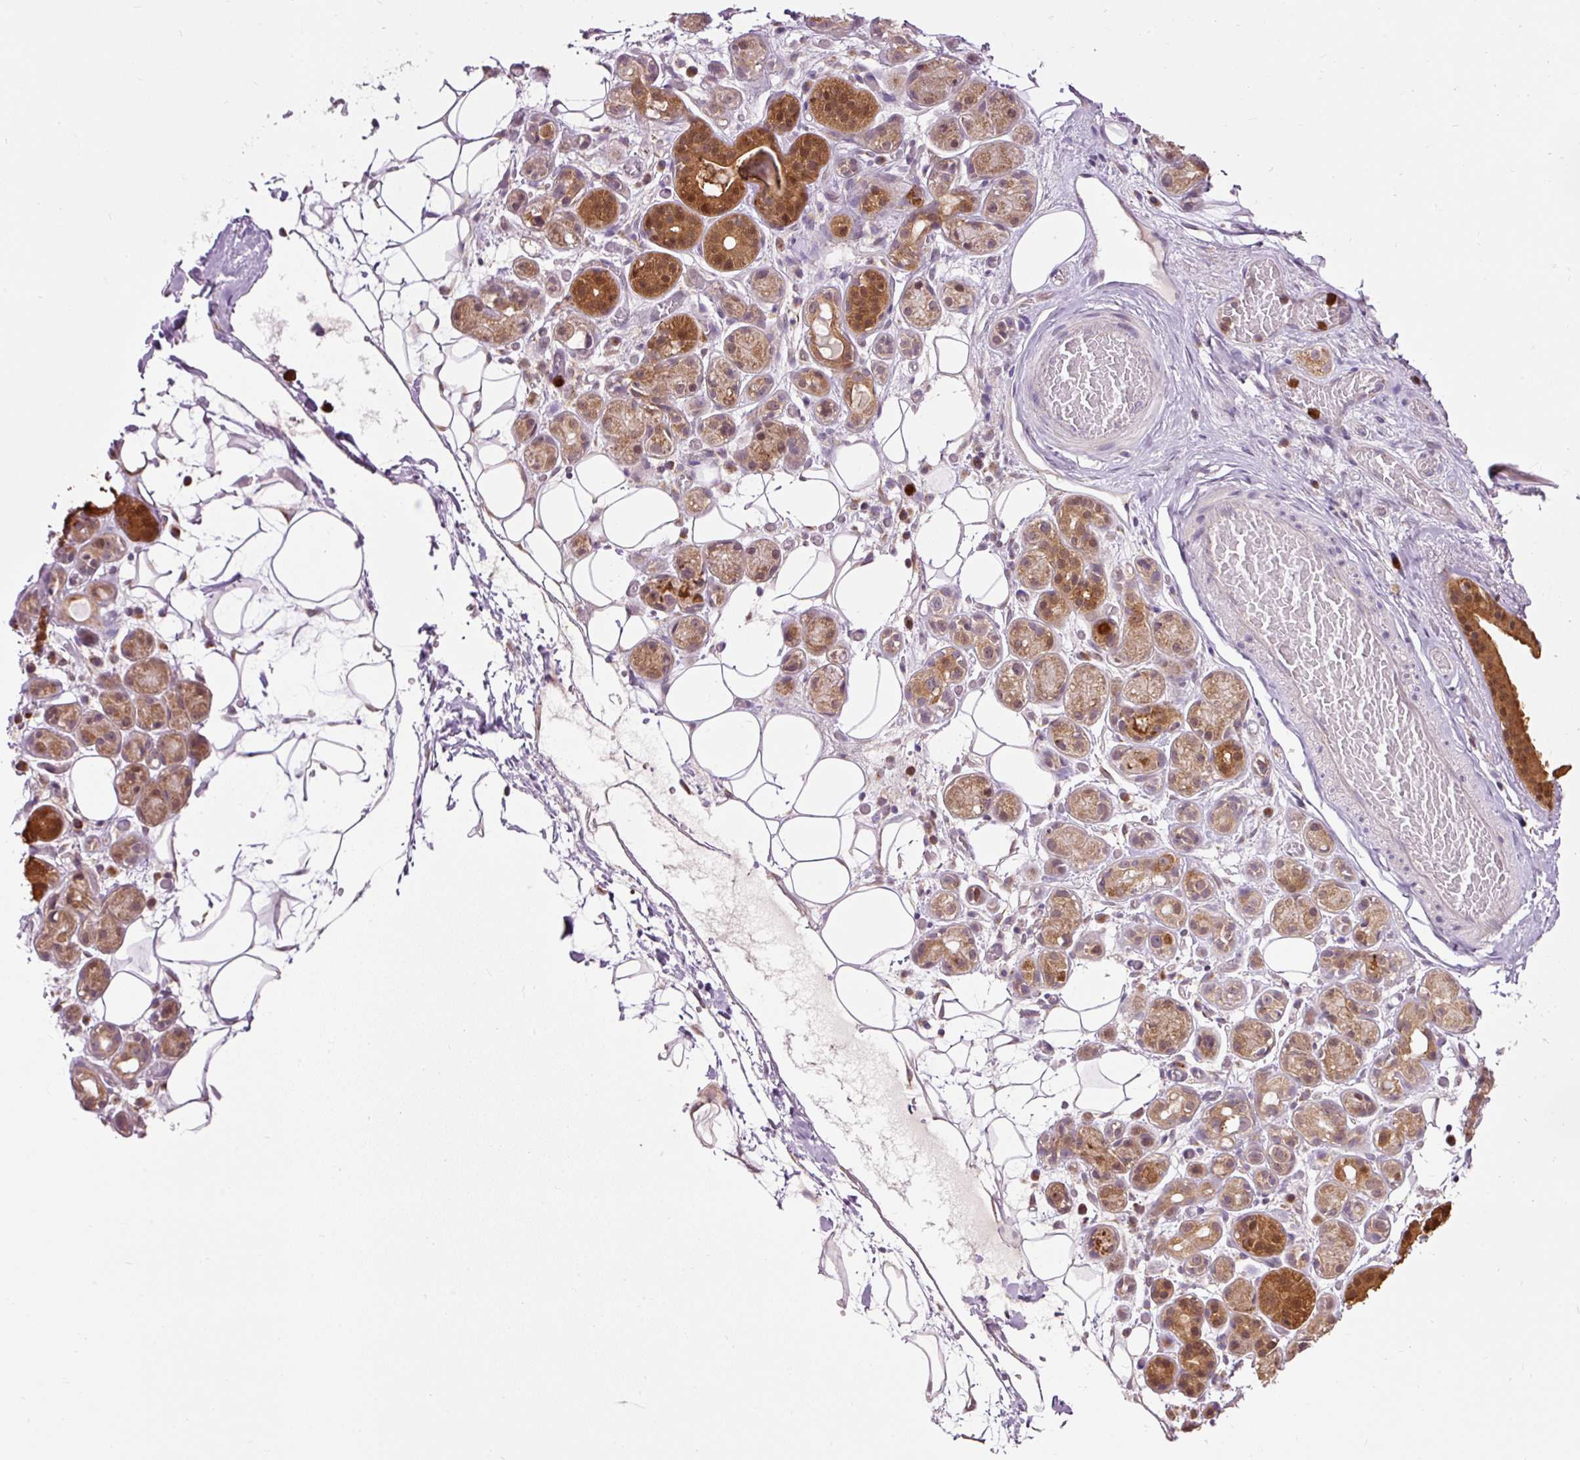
{"staining": {"intensity": "moderate", "quantity": ">75%", "location": "cytoplasmic/membranous,nuclear"}, "tissue": "salivary gland", "cell_type": "Glandular cells", "image_type": "normal", "snomed": [{"axis": "morphology", "description": "Normal tissue, NOS"}, {"axis": "topography", "description": "Salivary gland"}], "caption": "A medium amount of moderate cytoplasmic/membranous,nuclear expression is appreciated in approximately >75% of glandular cells in benign salivary gland.", "gene": "PRDX5", "patient": {"sex": "male", "age": 82}}